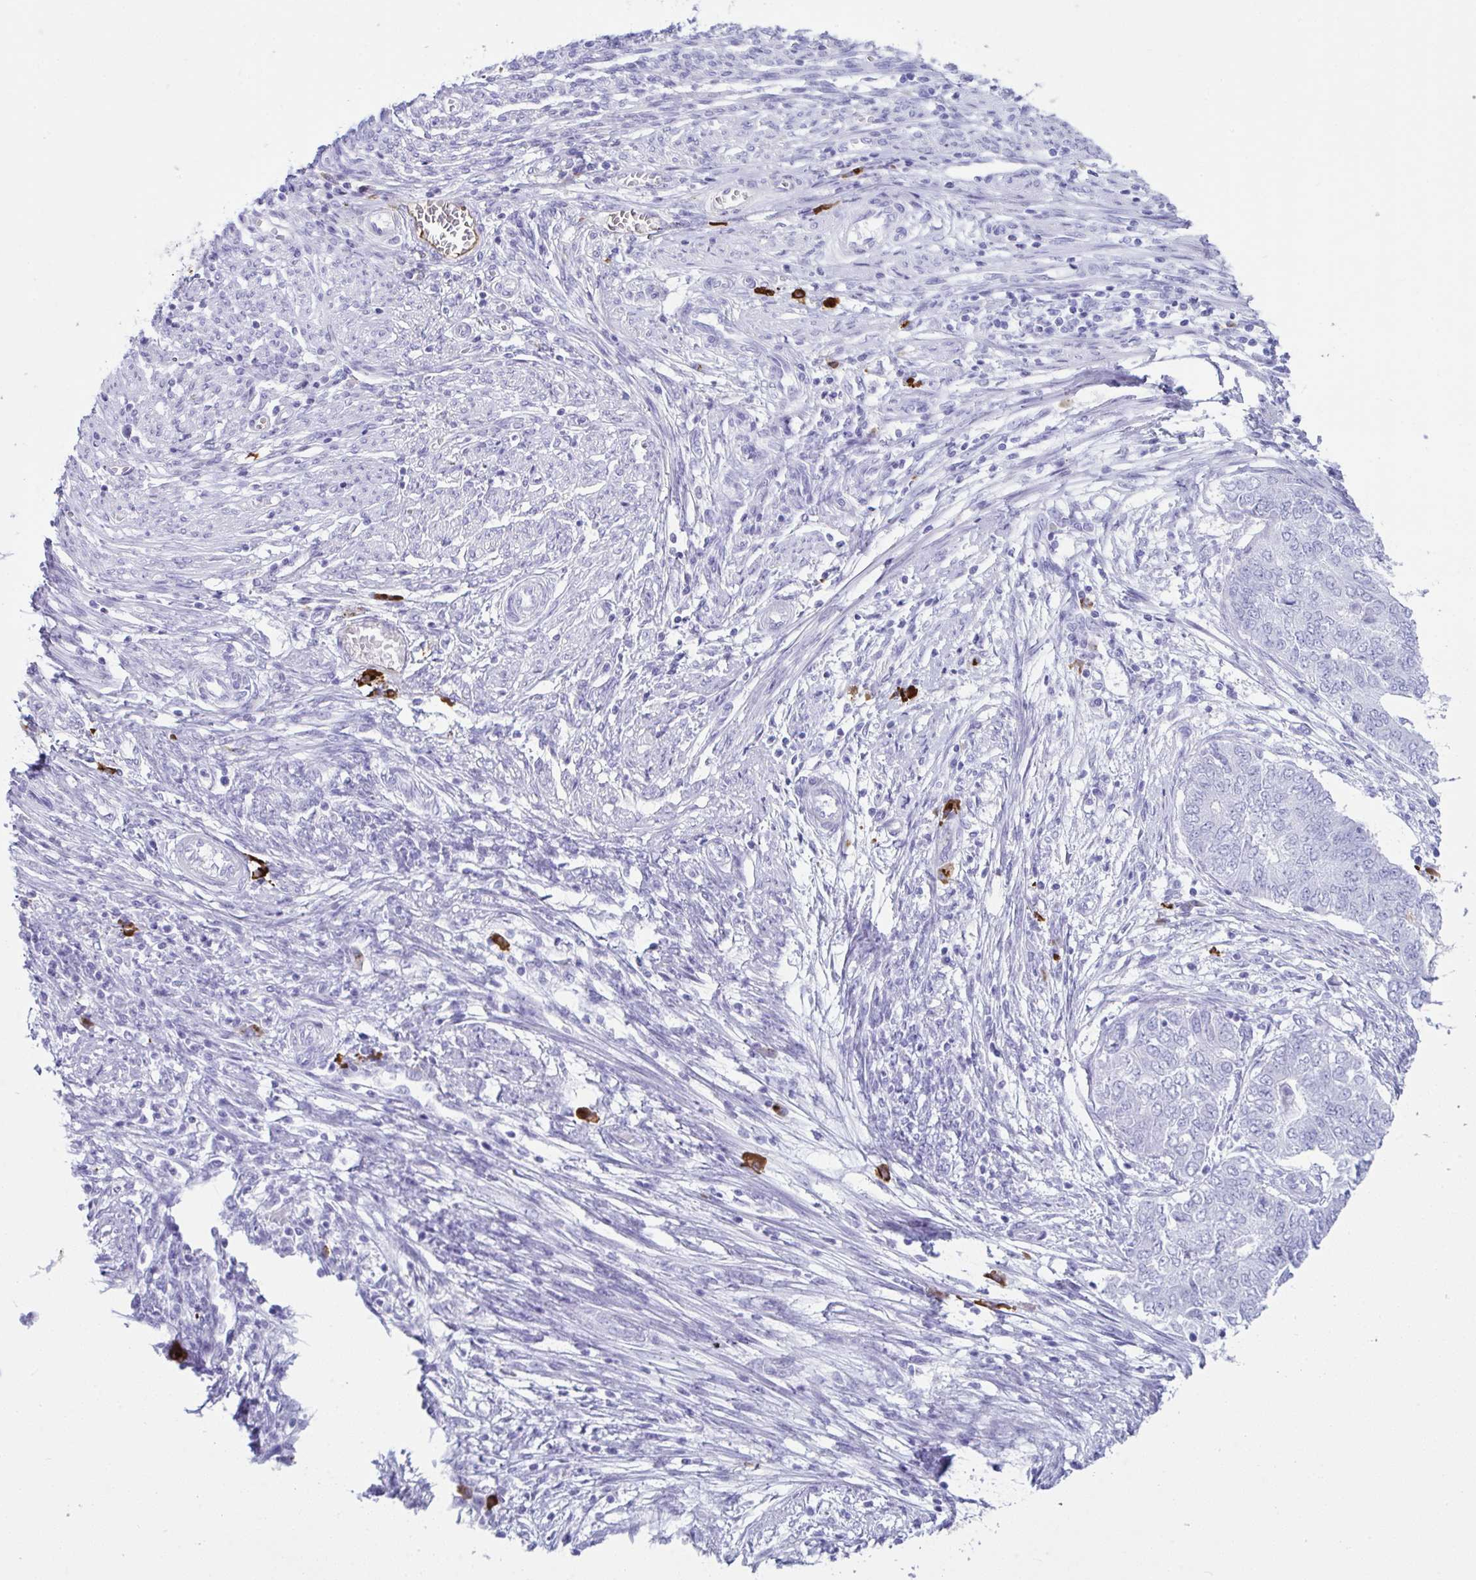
{"staining": {"intensity": "negative", "quantity": "none", "location": "none"}, "tissue": "endometrial cancer", "cell_type": "Tumor cells", "image_type": "cancer", "snomed": [{"axis": "morphology", "description": "Adenocarcinoma, NOS"}, {"axis": "topography", "description": "Endometrium"}], "caption": "There is no significant expression in tumor cells of endometrial cancer.", "gene": "JCHAIN", "patient": {"sex": "female", "age": 62}}